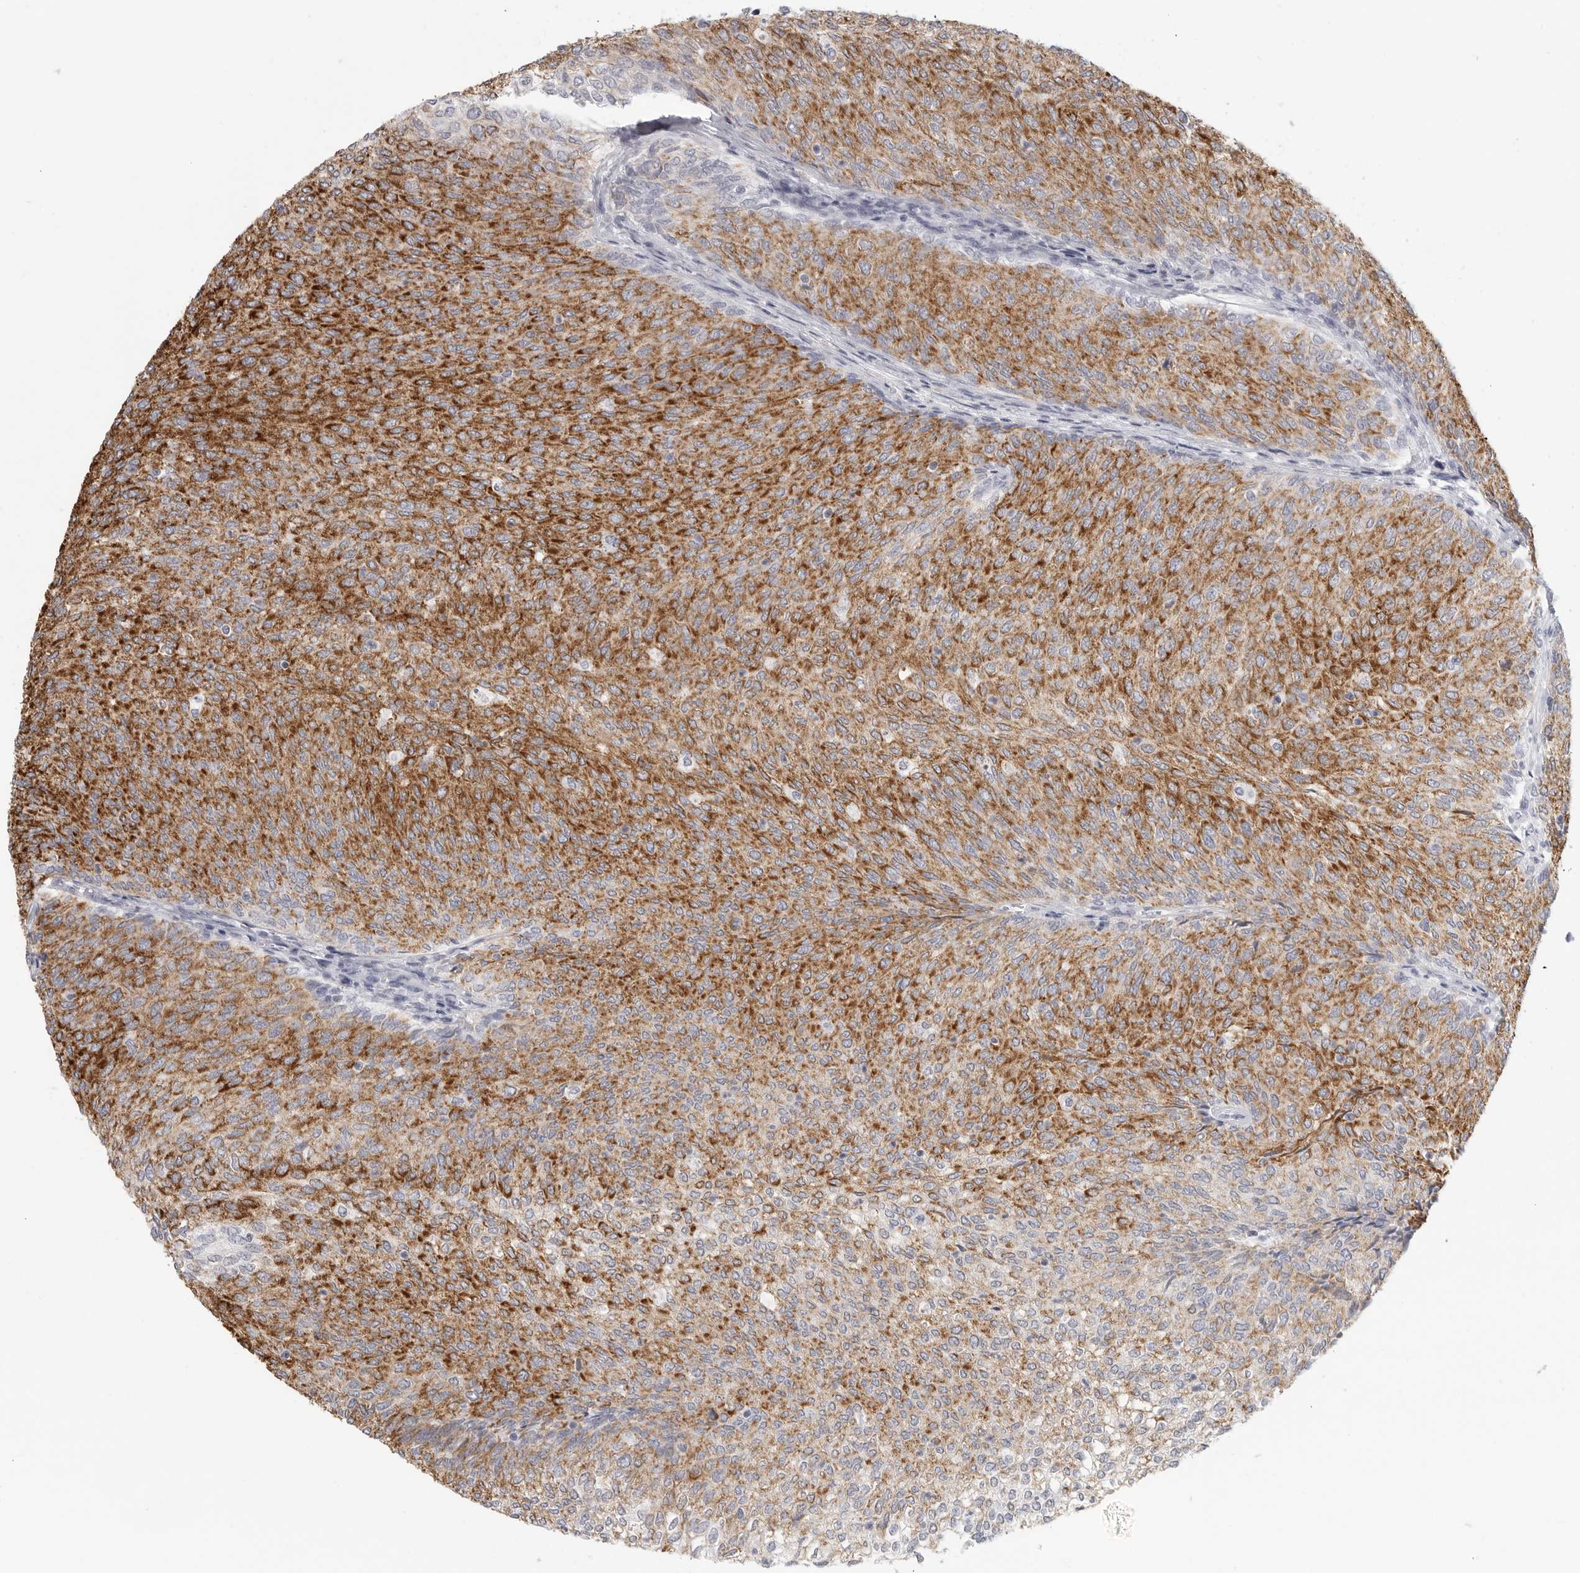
{"staining": {"intensity": "strong", "quantity": ">75%", "location": "cytoplasmic/membranous"}, "tissue": "urothelial cancer", "cell_type": "Tumor cells", "image_type": "cancer", "snomed": [{"axis": "morphology", "description": "Urothelial carcinoma, Low grade"}, {"axis": "topography", "description": "Urinary bladder"}], "caption": "Low-grade urothelial carcinoma stained for a protein (brown) demonstrates strong cytoplasmic/membranous positive expression in approximately >75% of tumor cells.", "gene": "HMGCS2", "patient": {"sex": "female", "age": 79}}